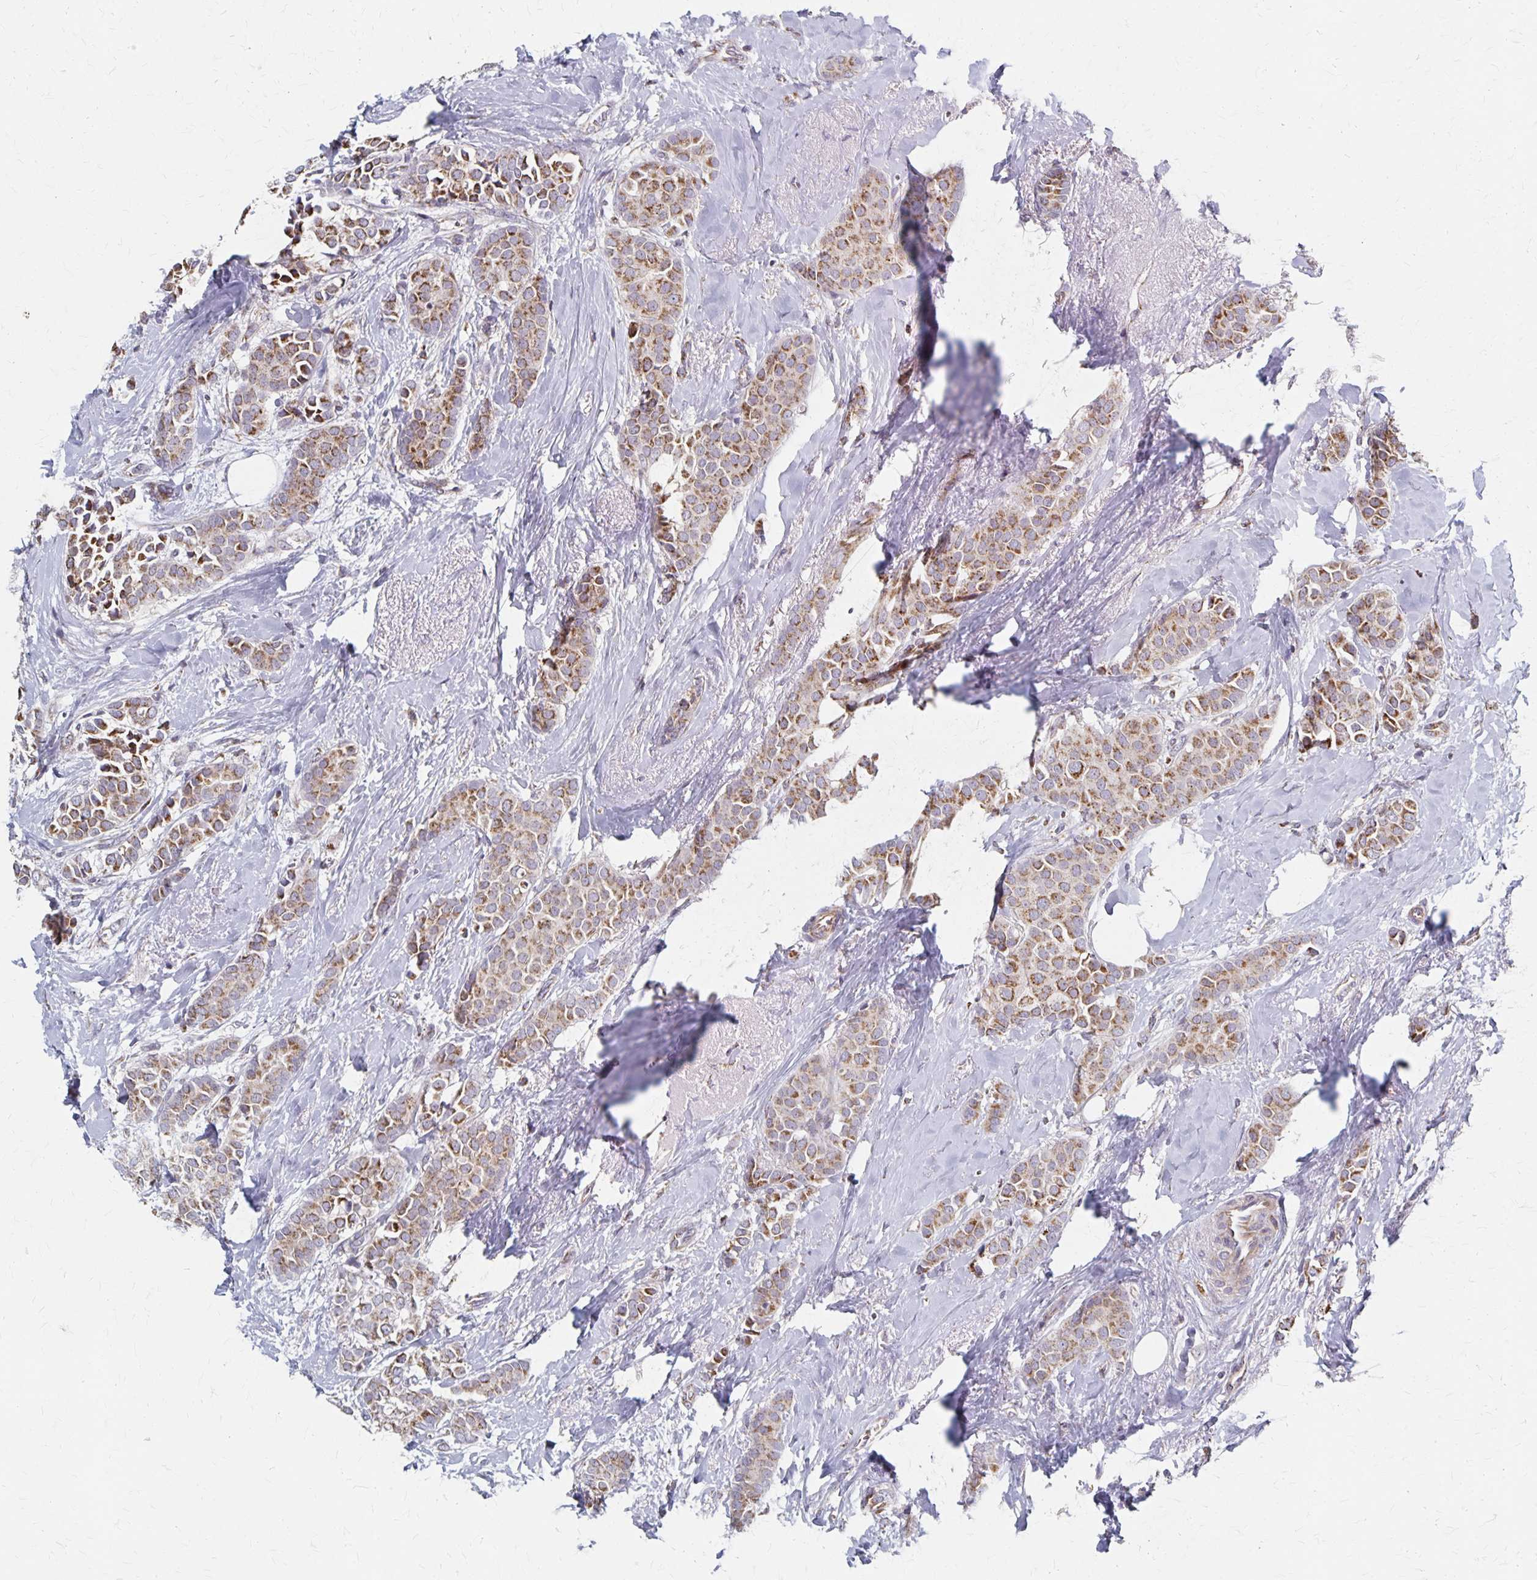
{"staining": {"intensity": "moderate", "quantity": ">75%", "location": "cytoplasmic/membranous"}, "tissue": "breast cancer", "cell_type": "Tumor cells", "image_type": "cancer", "snomed": [{"axis": "morphology", "description": "Duct carcinoma"}, {"axis": "topography", "description": "Breast"}], "caption": "There is medium levels of moderate cytoplasmic/membranous staining in tumor cells of breast cancer, as demonstrated by immunohistochemical staining (brown color).", "gene": "DYRK4", "patient": {"sex": "female", "age": 79}}